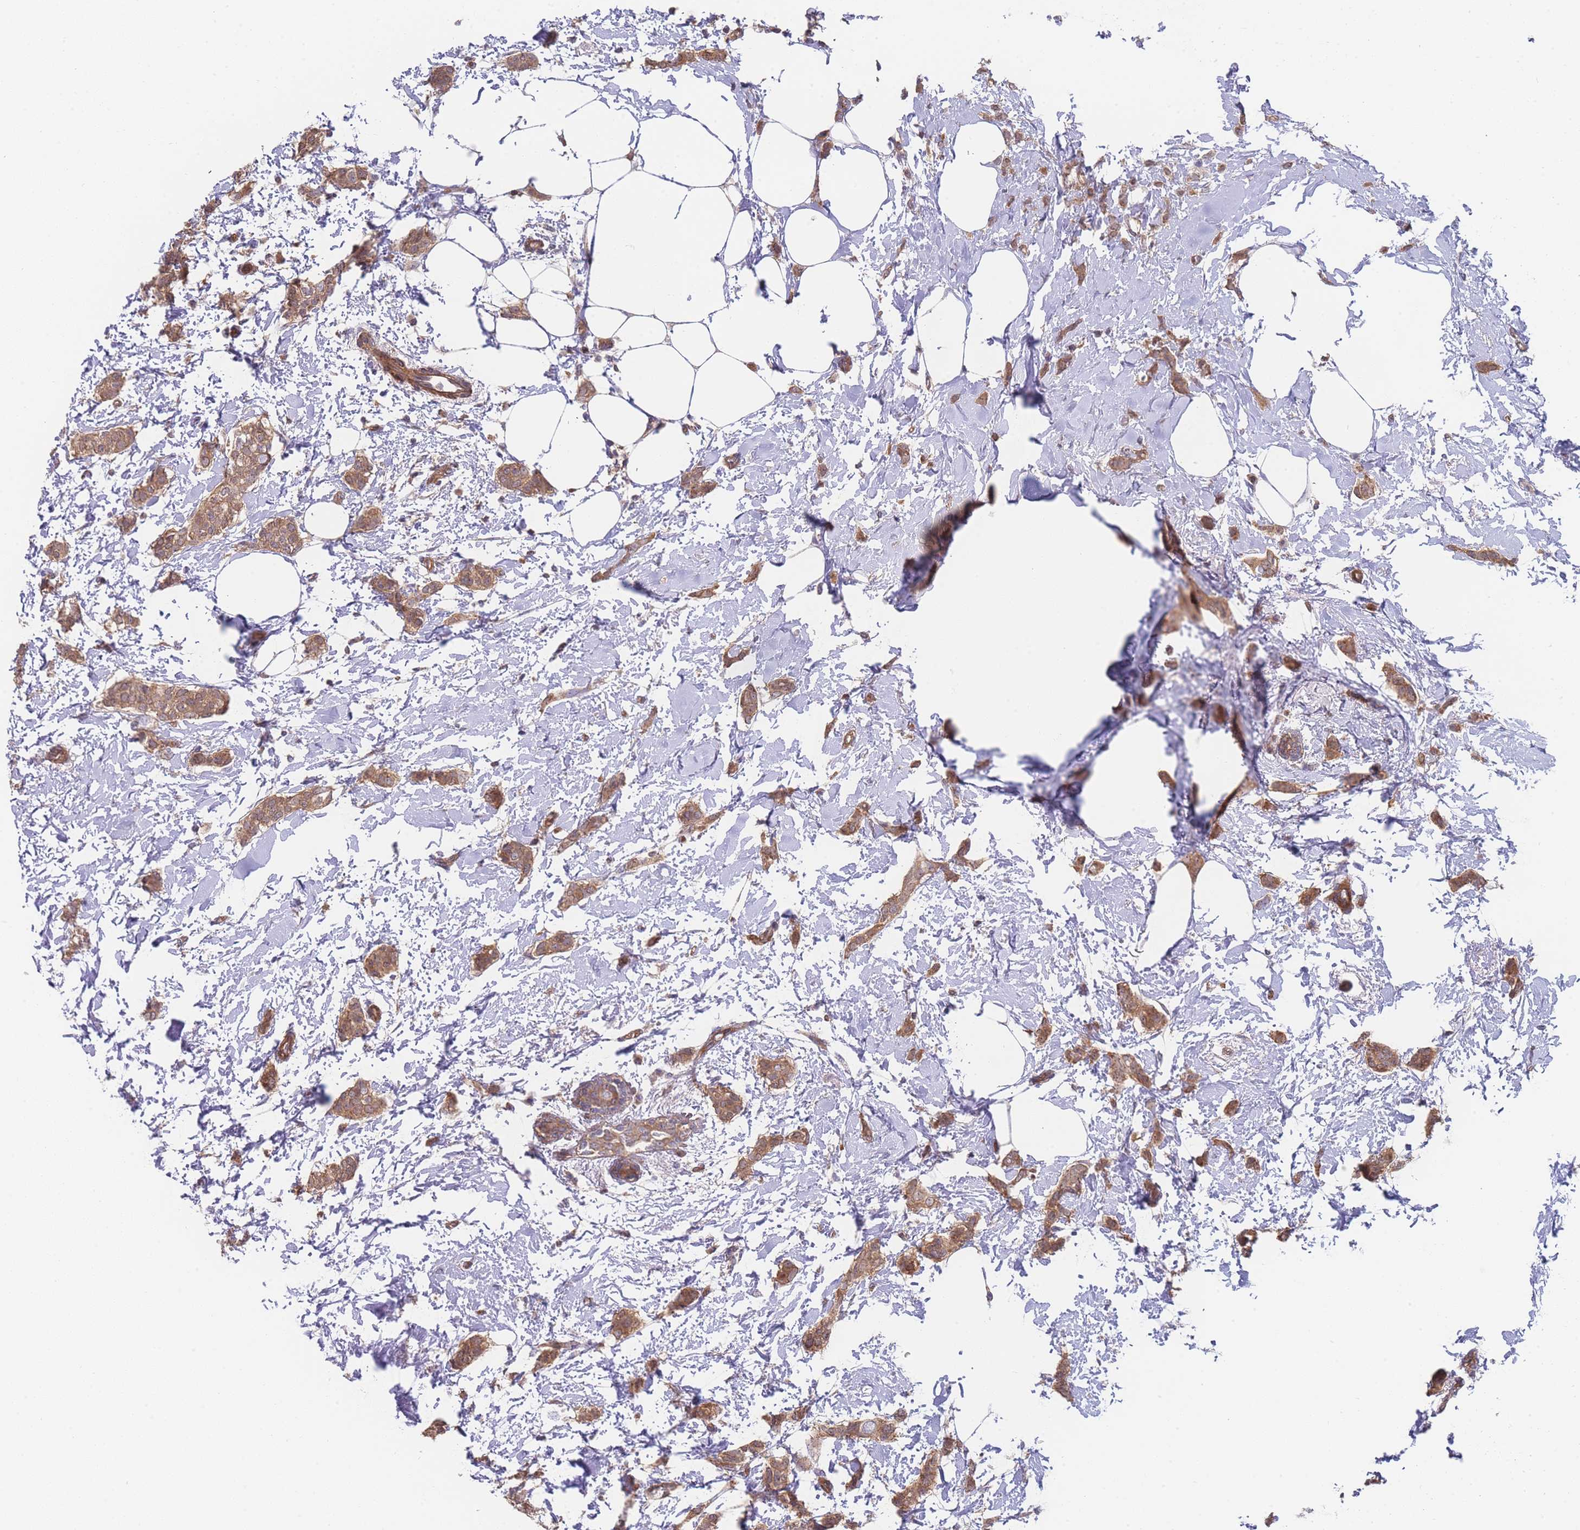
{"staining": {"intensity": "moderate", "quantity": ">75%", "location": "cytoplasmic/membranous"}, "tissue": "breast cancer", "cell_type": "Tumor cells", "image_type": "cancer", "snomed": [{"axis": "morphology", "description": "Duct carcinoma"}, {"axis": "topography", "description": "Breast"}], "caption": "IHC (DAB) staining of human breast cancer demonstrates moderate cytoplasmic/membranous protein expression in approximately >75% of tumor cells.", "gene": "MRPS18B", "patient": {"sex": "female", "age": 72}}